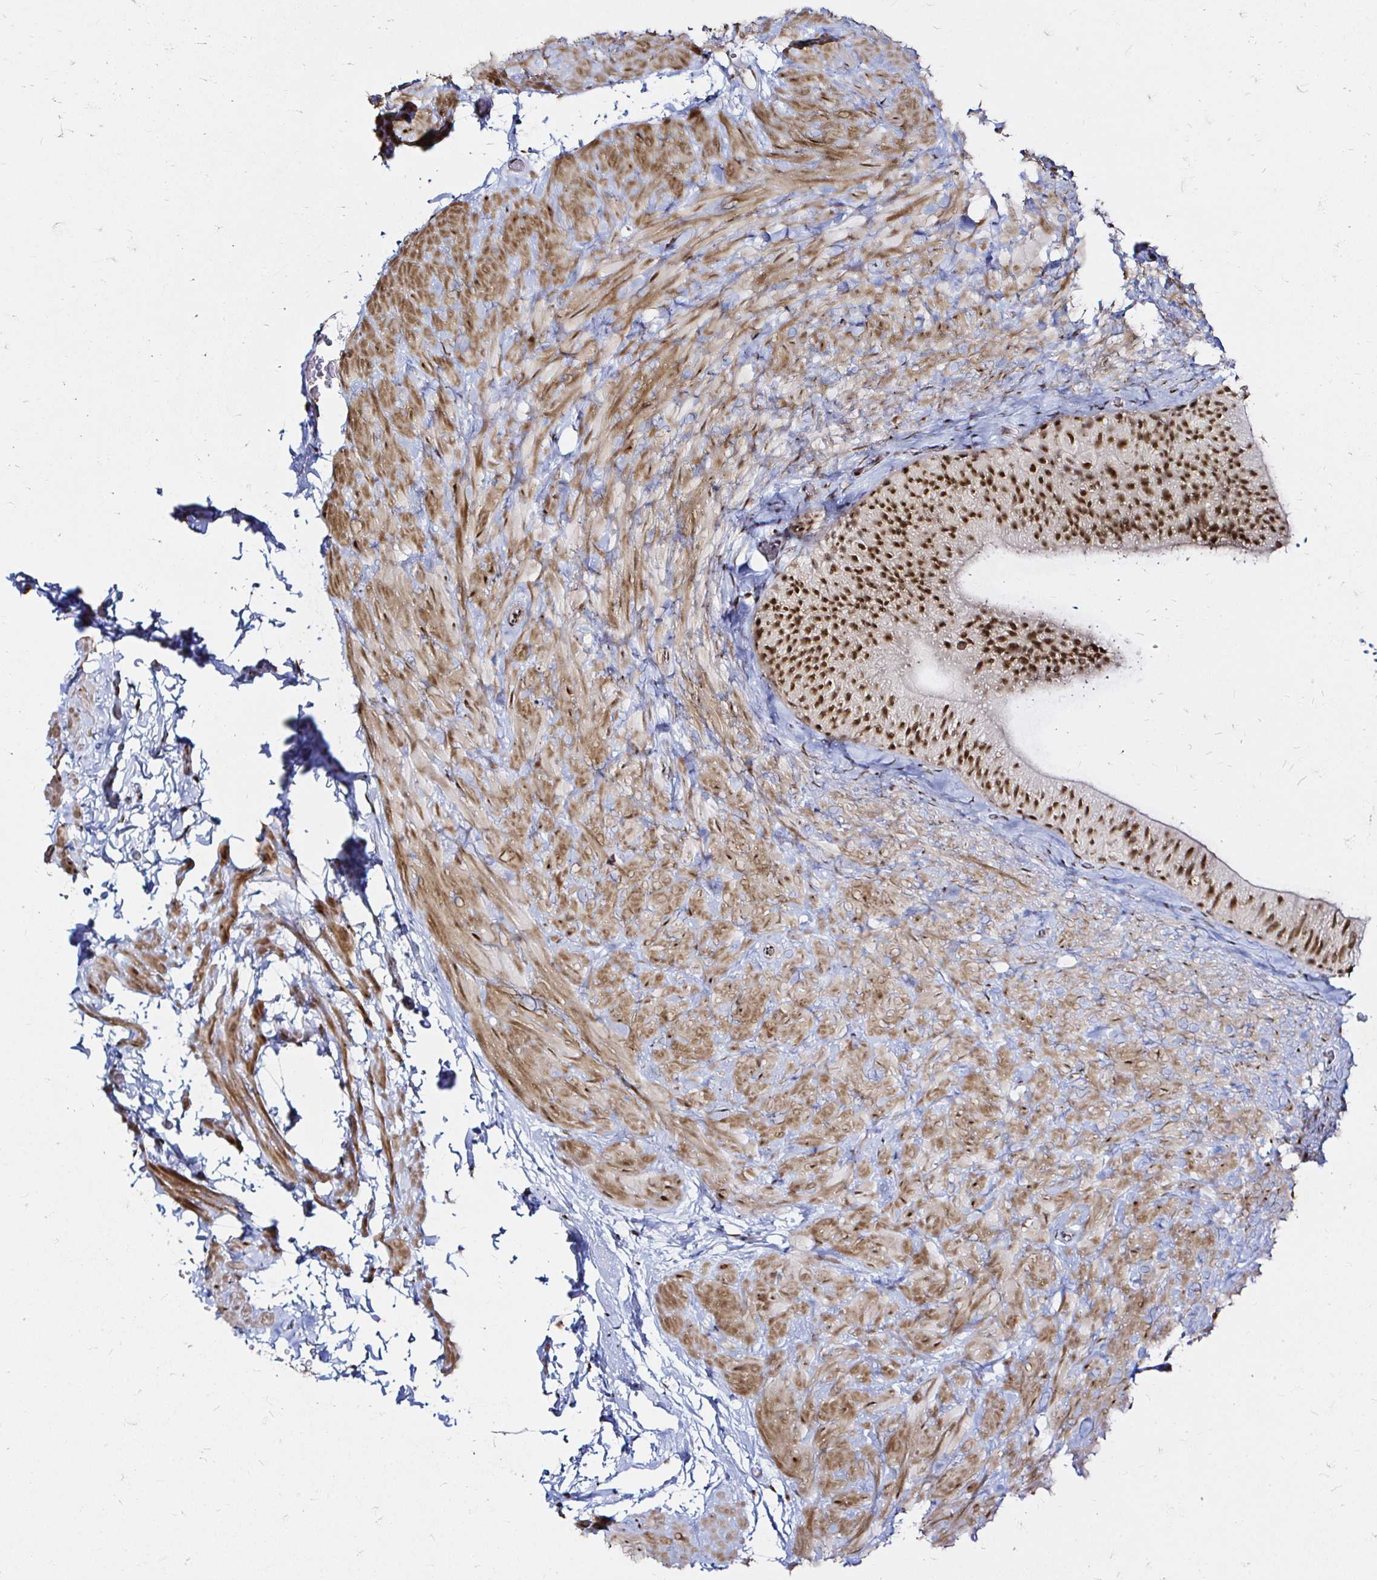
{"staining": {"intensity": "strong", "quantity": ">75%", "location": "nuclear"}, "tissue": "epididymis", "cell_type": "Glandular cells", "image_type": "normal", "snomed": [{"axis": "morphology", "description": "Normal tissue, NOS"}, {"axis": "topography", "description": "Epididymis, spermatic cord, NOS"}, {"axis": "topography", "description": "Epididymis"}], "caption": "Immunohistochemistry histopathology image of normal epididymis: human epididymis stained using immunohistochemistry (IHC) exhibits high levels of strong protein expression localized specifically in the nuclear of glandular cells, appearing as a nuclear brown color.", "gene": "SNRPC", "patient": {"sex": "male", "age": 31}}